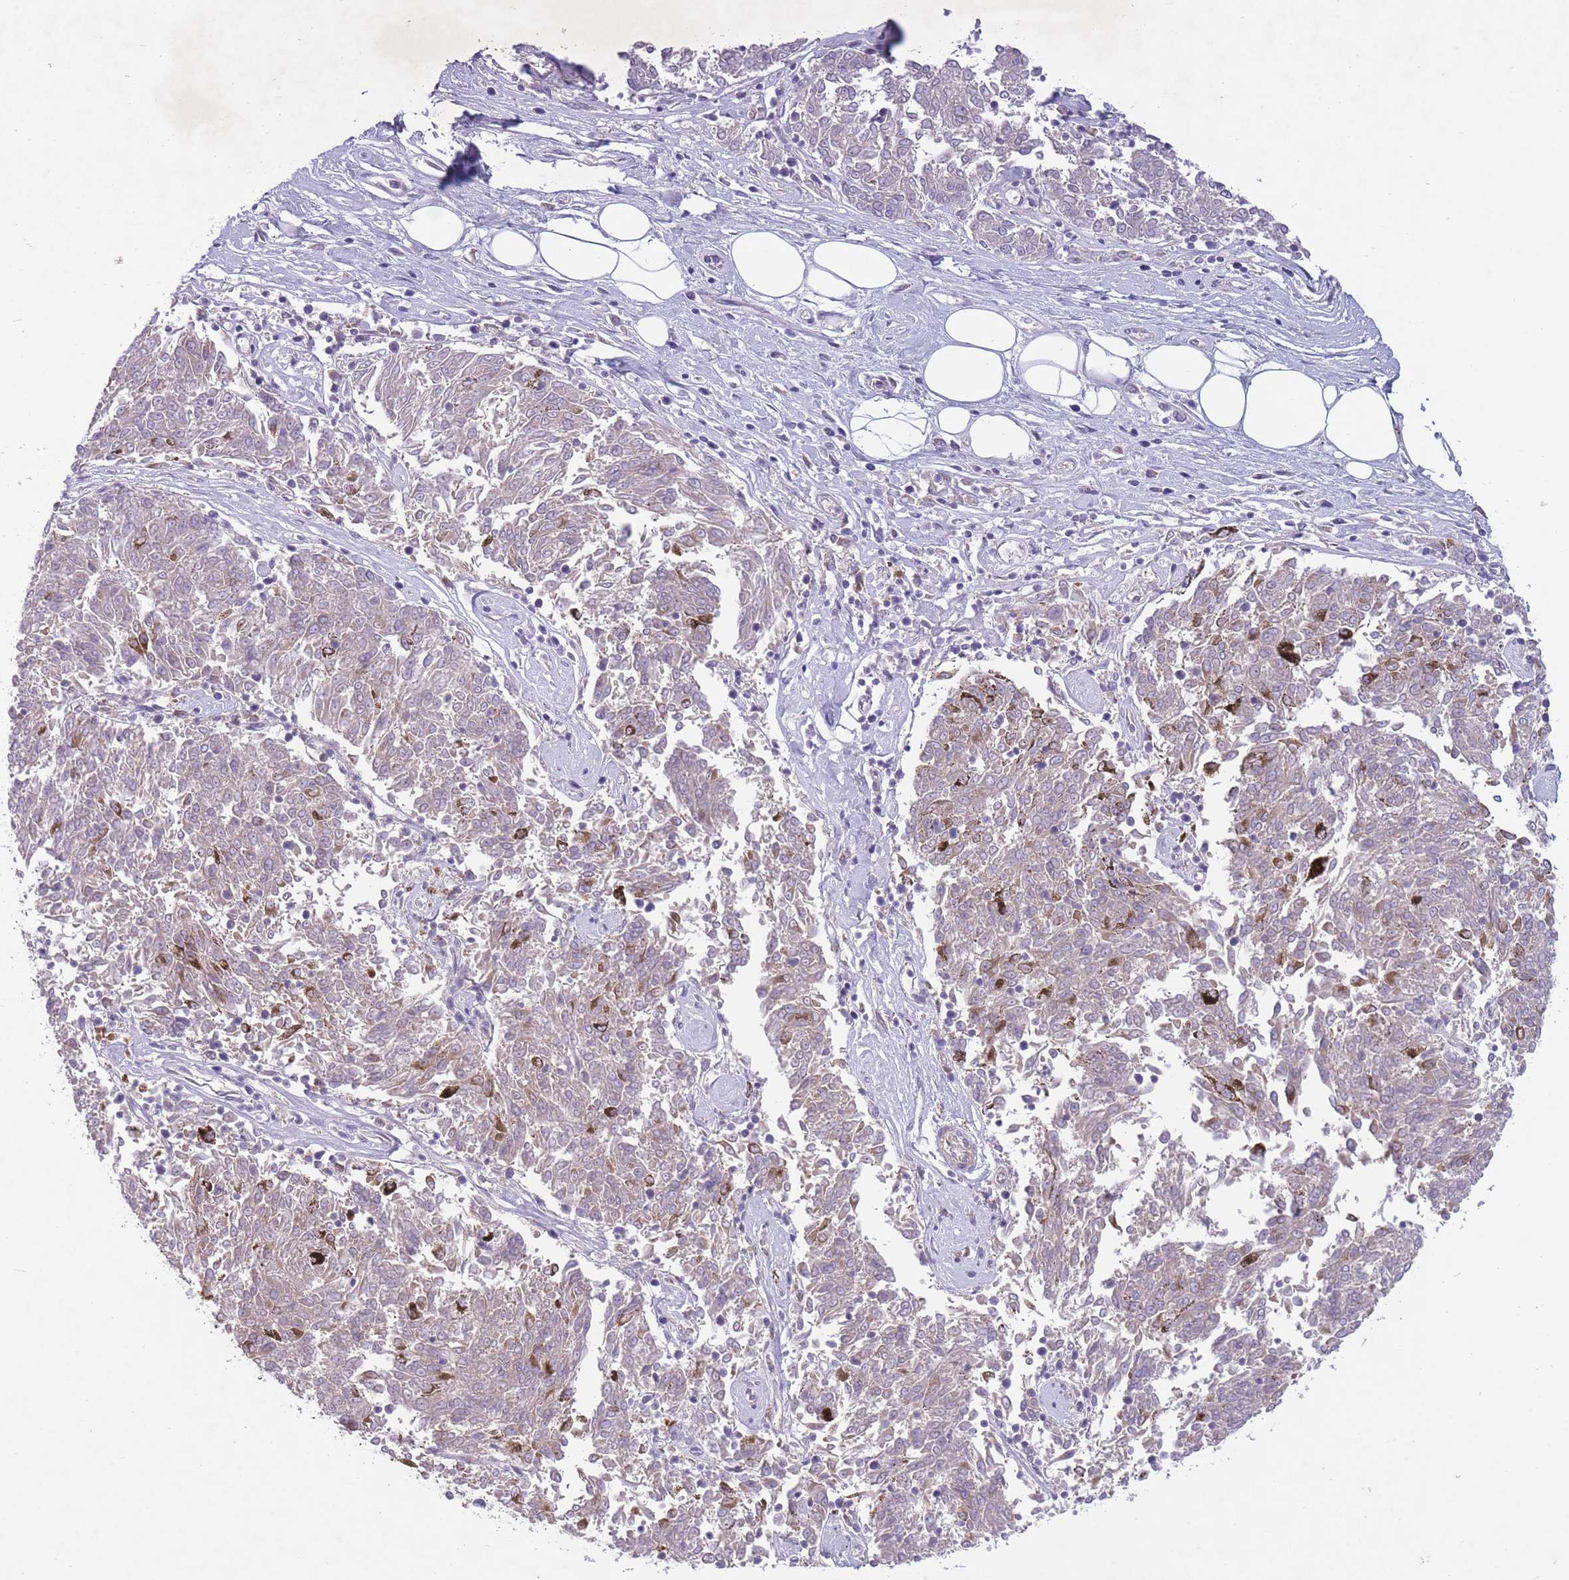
{"staining": {"intensity": "negative", "quantity": "none", "location": "none"}, "tissue": "melanoma", "cell_type": "Tumor cells", "image_type": "cancer", "snomed": [{"axis": "morphology", "description": "Malignant melanoma, NOS"}, {"axis": "topography", "description": "Skin"}], "caption": "Micrograph shows no protein positivity in tumor cells of melanoma tissue.", "gene": "PNPLA5", "patient": {"sex": "female", "age": 72}}